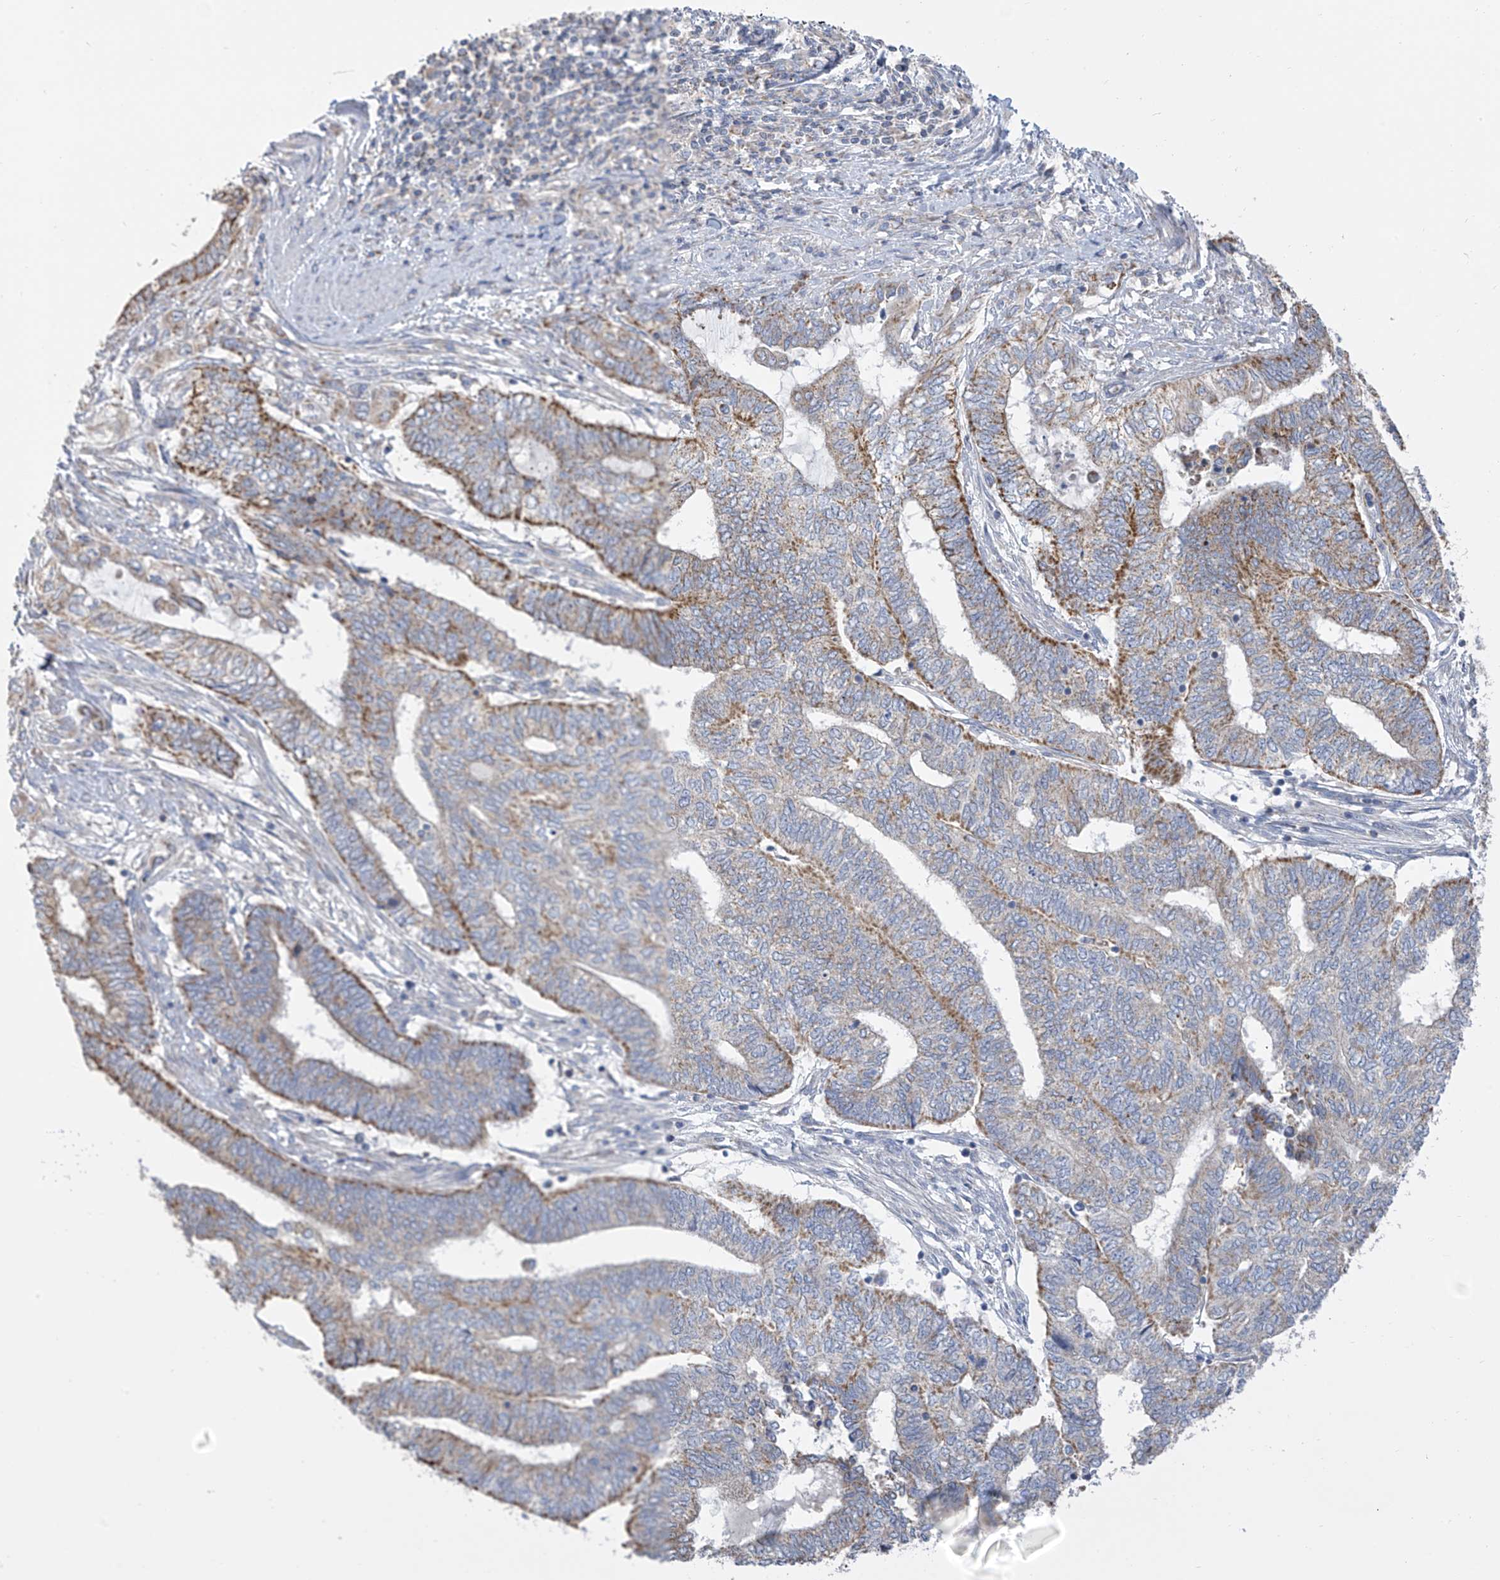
{"staining": {"intensity": "moderate", "quantity": "25%-75%", "location": "cytoplasmic/membranous"}, "tissue": "endometrial cancer", "cell_type": "Tumor cells", "image_type": "cancer", "snomed": [{"axis": "morphology", "description": "Adenocarcinoma, NOS"}, {"axis": "topography", "description": "Uterus"}, {"axis": "topography", "description": "Endometrium"}], "caption": "Immunohistochemistry image of human endometrial cancer stained for a protein (brown), which reveals medium levels of moderate cytoplasmic/membranous positivity in approximately 25%-75% of tumor cells.", "gene": "PNPT1", "patient": {"sex": "female", "age": 70}}